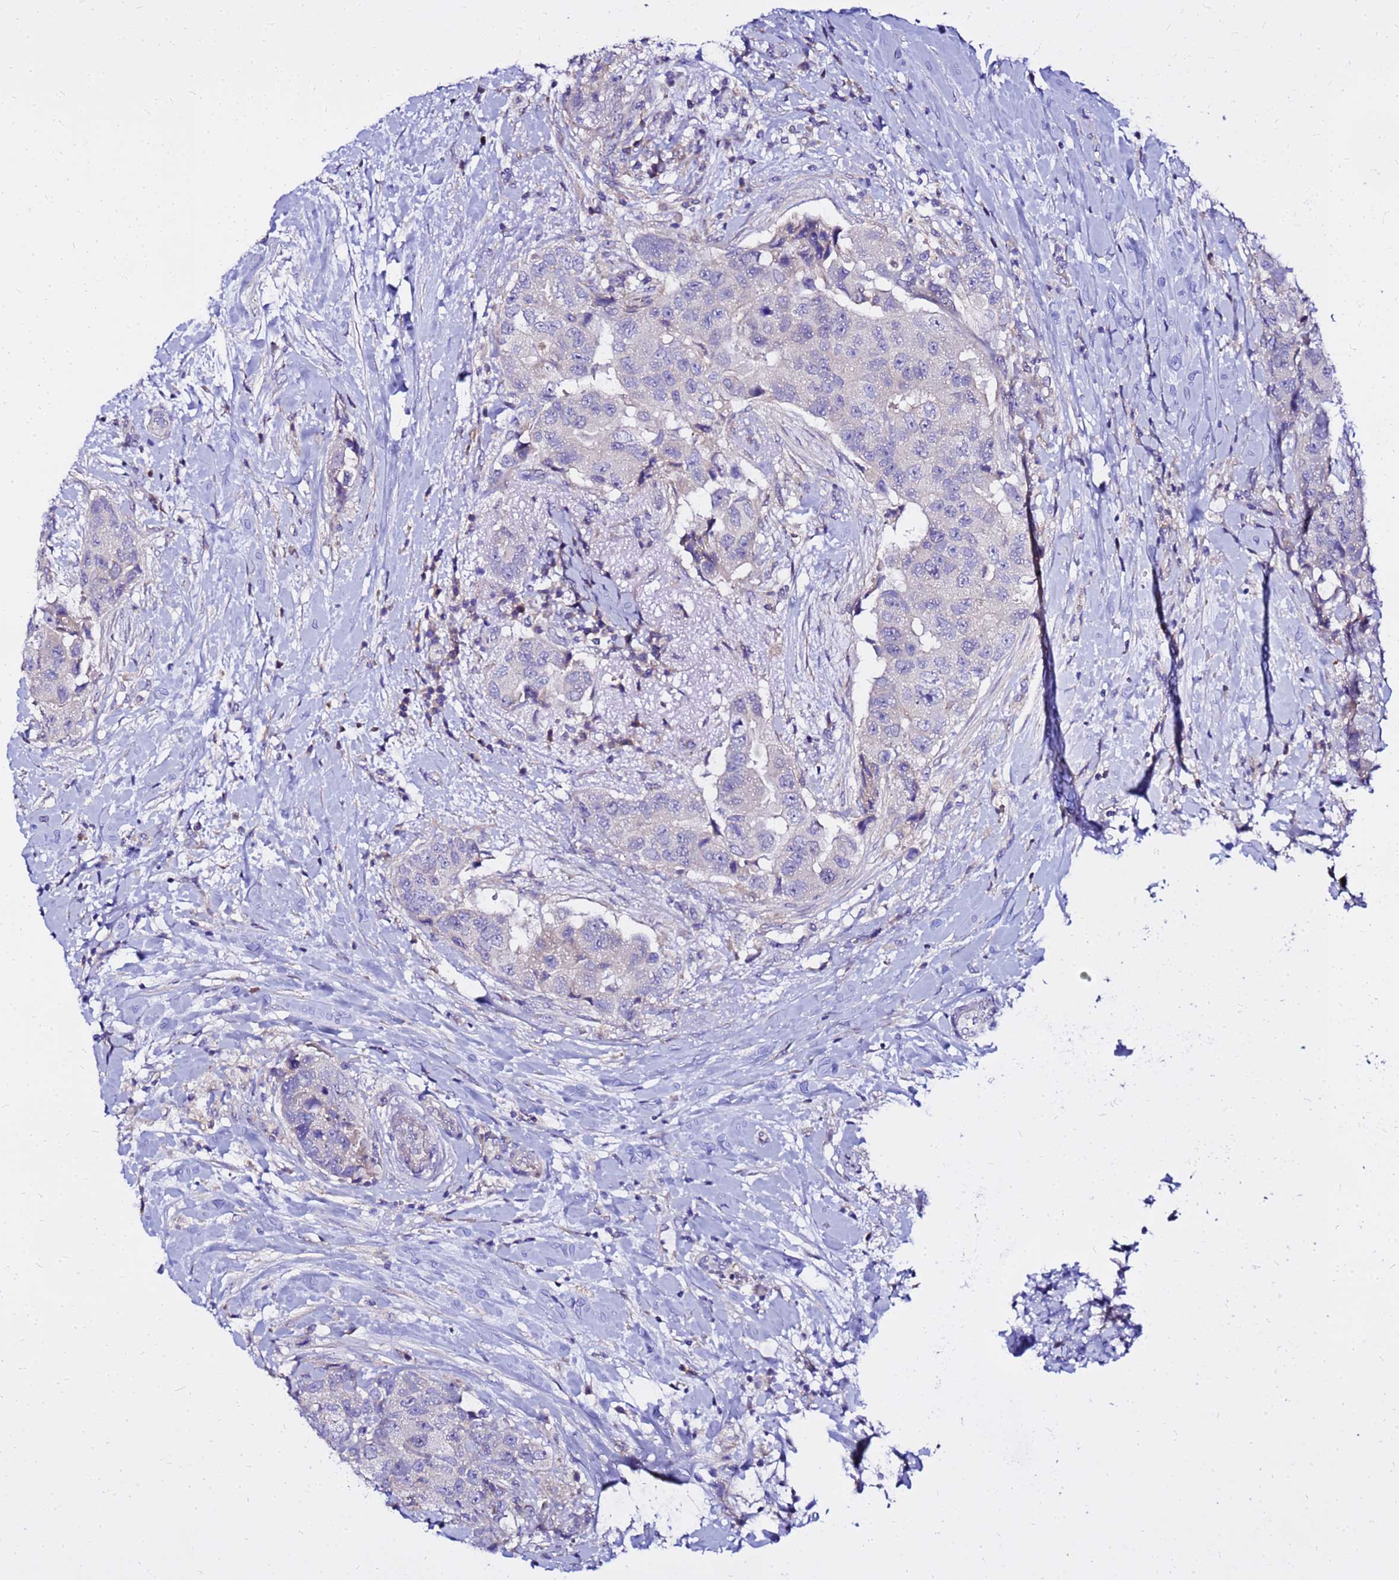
{"staining": {"intensity": "negative", "quantity": "none", "location": "none"}, "tissue": "breast cancer", "cell_type": "Tumor cells", "image_type": "cancer", "snomed": [{"axis": "morphology", "description": "Normal tissue, NOS"}, {"axis": "morphology", "description": "Duct carcinoma"}, {"axis": "topography", "description": "Breast"}], "caption": "This is an immunohistochemistry (IHC) image of intraductal carcinoma (breast). There is no staining in tumor cells.", "gene": "HERC5", "patient": {"sex": "female", "age": 62}}